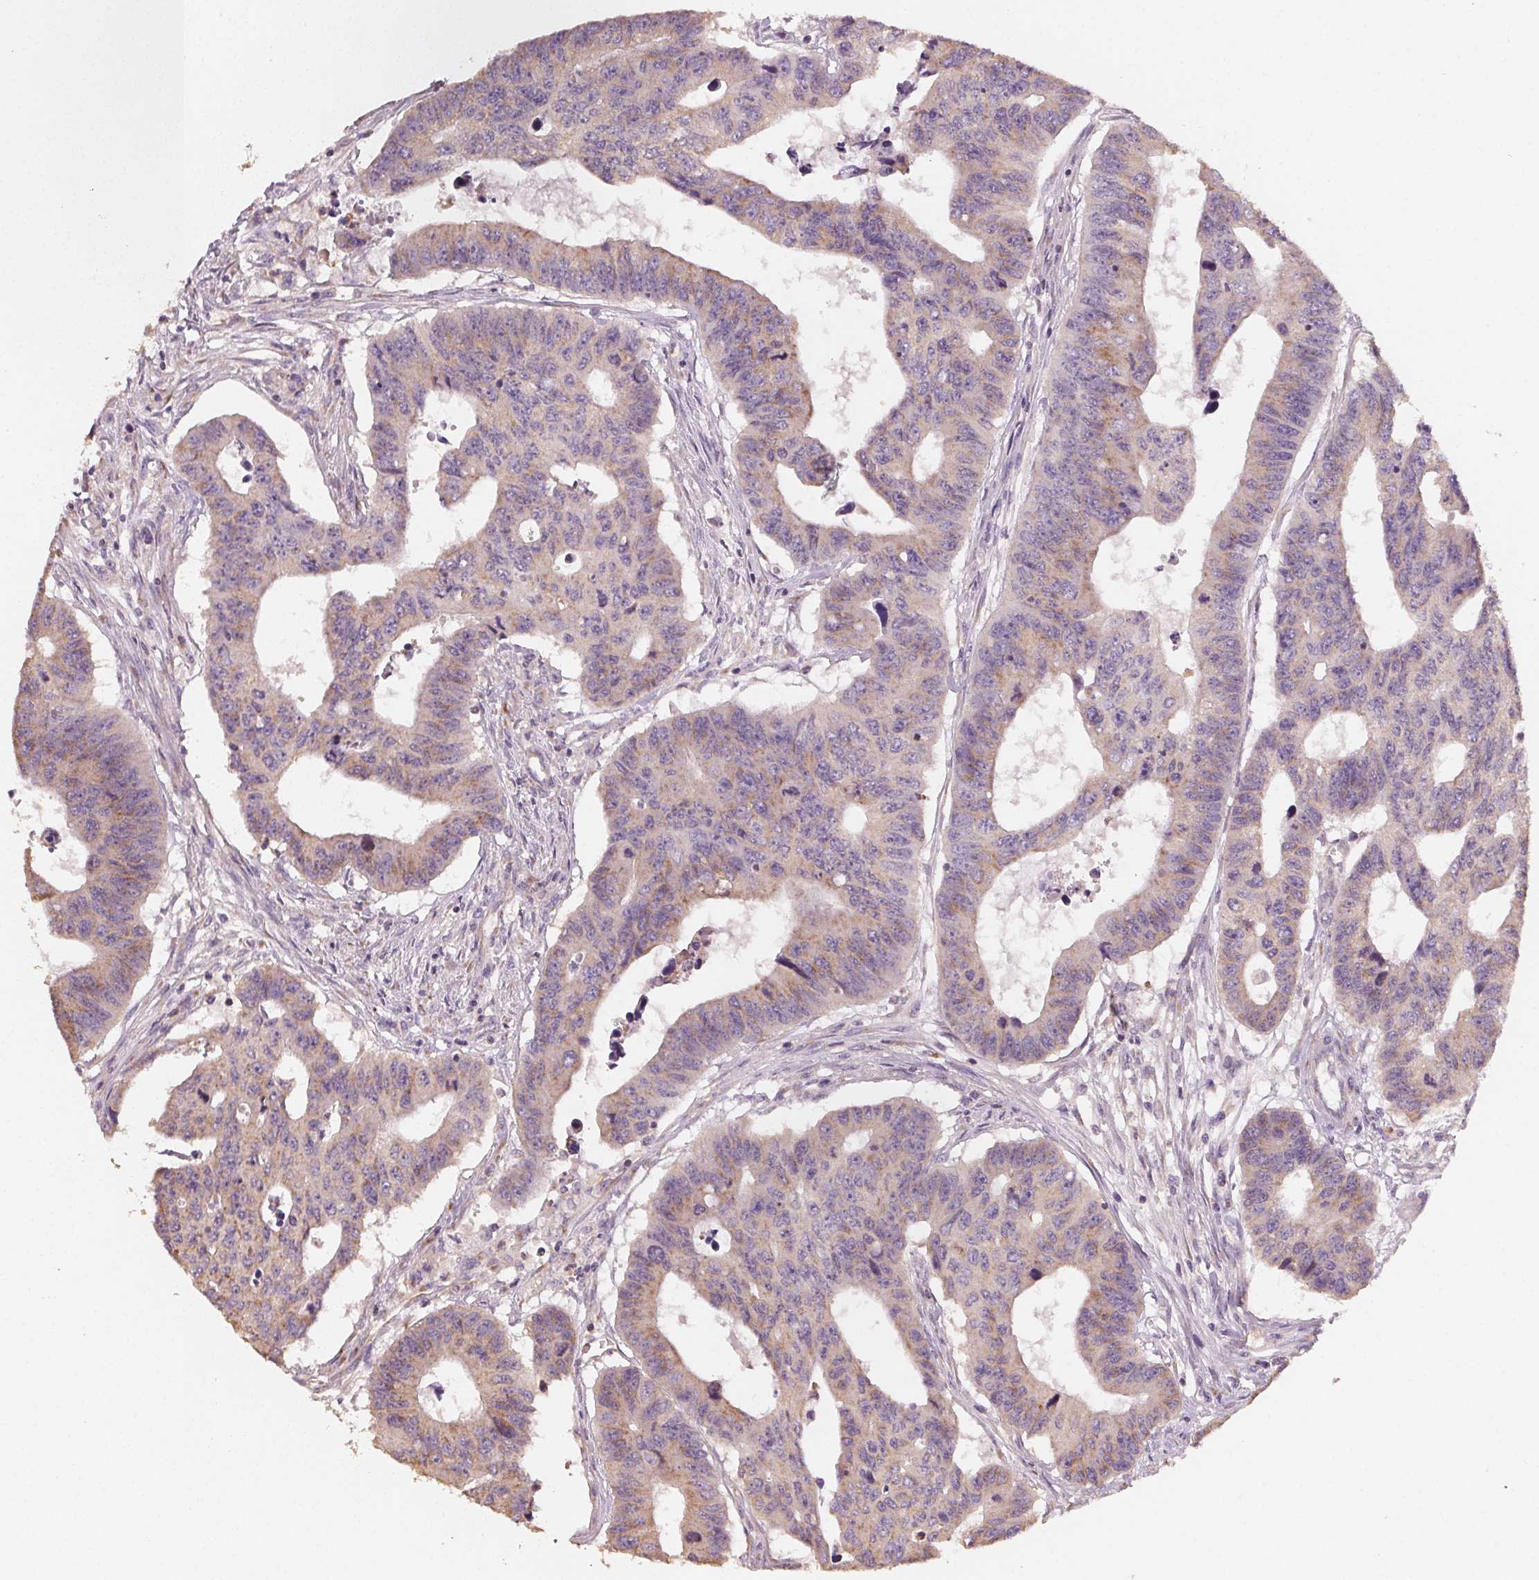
{"staining": {"intensity": "weak", "quantity": ">75%", "location": "cytoplasmic/membranous"}, "tissue": "colorectal cancer", "cell_type": "Tumor cells", "image_type": "cancer", "snomed": [{"axis": "morphology", "description": "Adenocarcinoma, NOS"}, {"axis": "topography", "description": "Rectum"}], "caption": "Protein staining of colorectal cancer tissue displays weak cytoplasmic/membranous positivity in about >75% of tumor cells.", "gene": "AP1S1", "patient": {"sex": "female", "age": 85}}